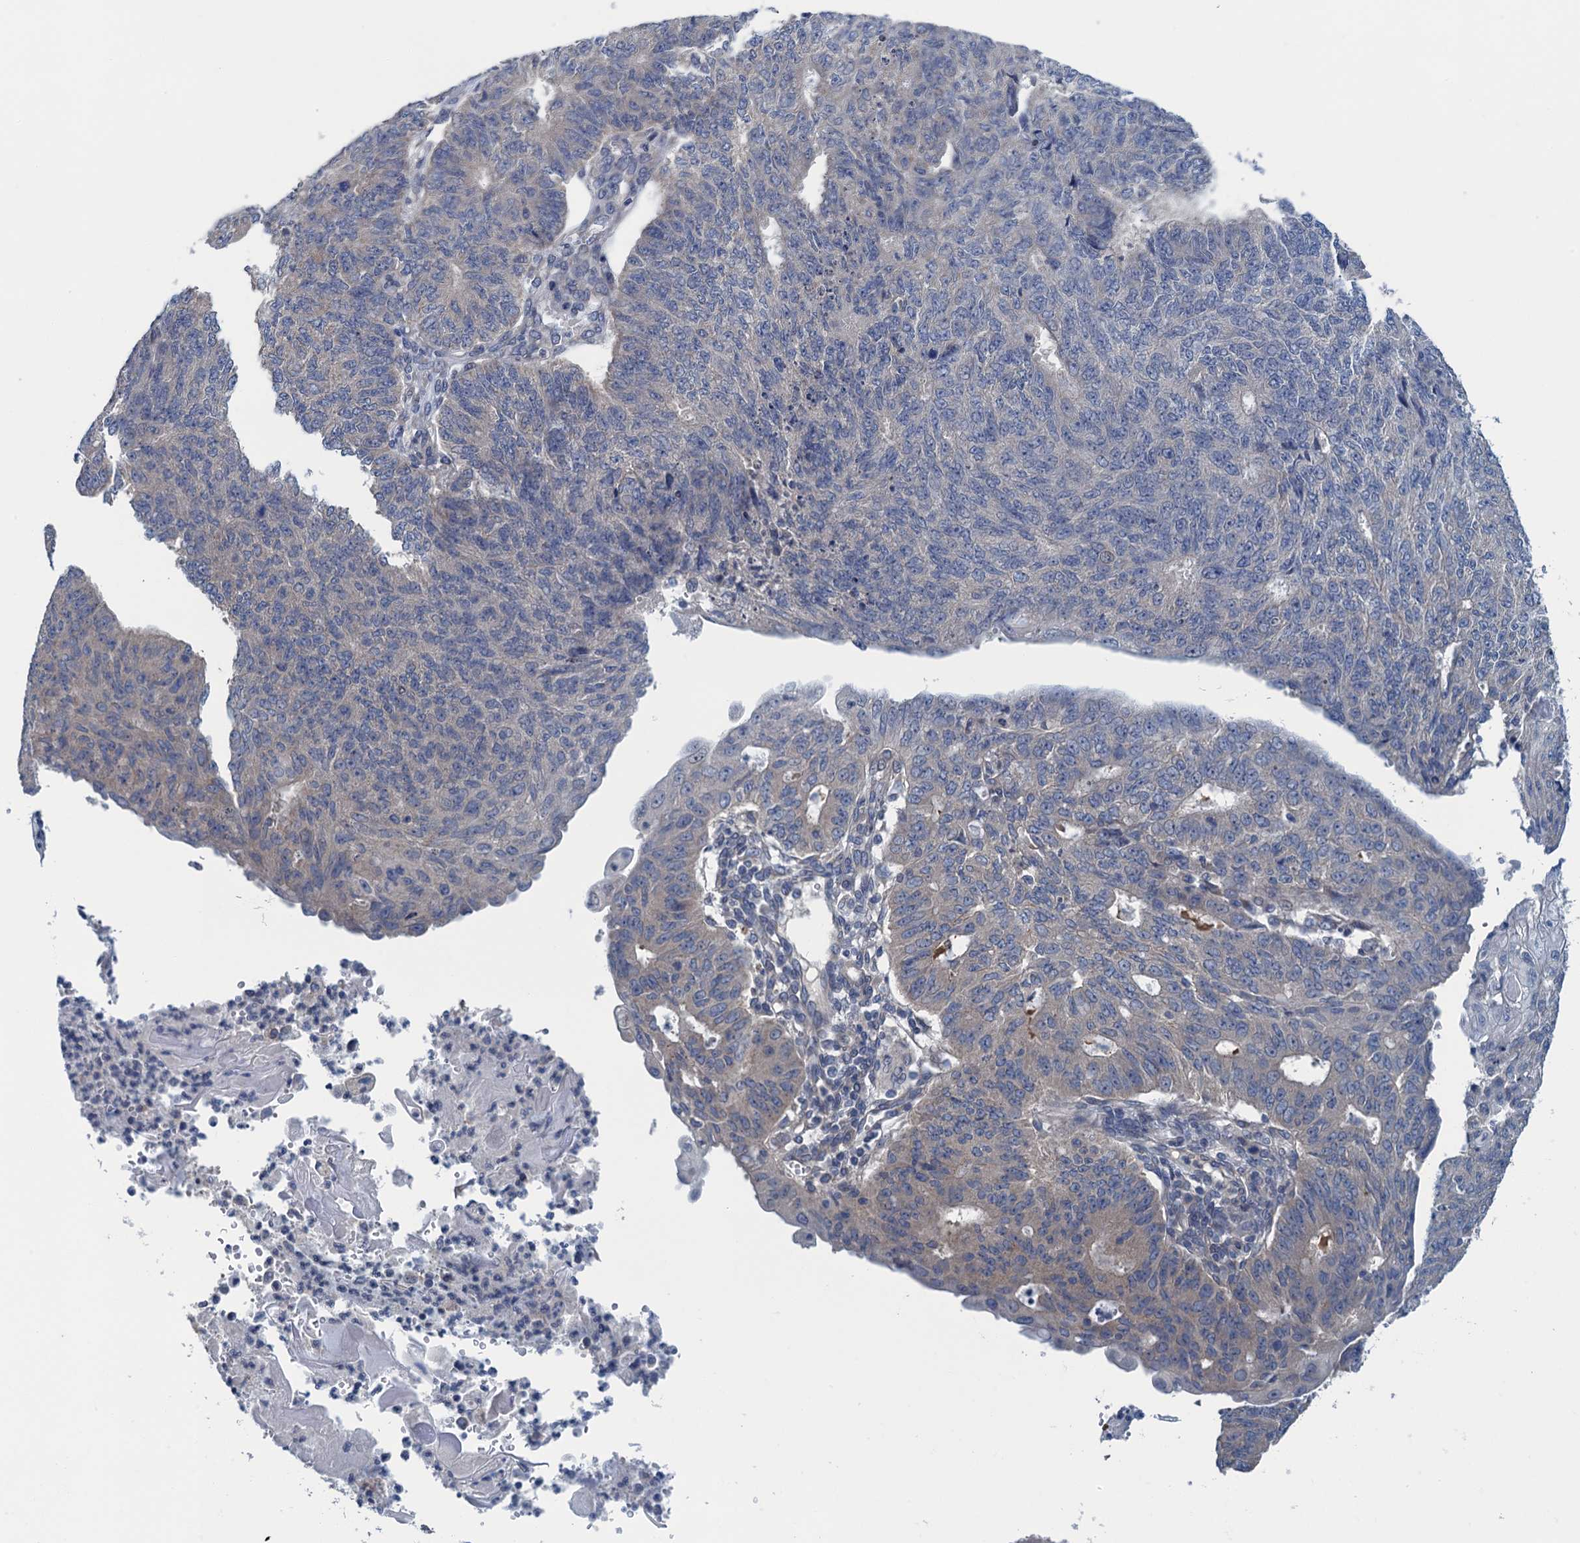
{"staining": {"intensity": "negative", "quantity": "none", "location": "none"}, "tissue": "endometrial cancer", "cell_type": "Tumor cells", "image_type": "cancer", "snomed": [{"axis": "morphology", "description": "Adenocarcinoma, NOS"}, {"axis": "topography", "description": "Endometrium"}], "caption": "This is an immunohistochemistry micrograph of endometrial cancer (adenocarcinoma). There is no staining in tumor cells.", "gene": "CTU2", "patient": {"sex": "female", "age": 32}}